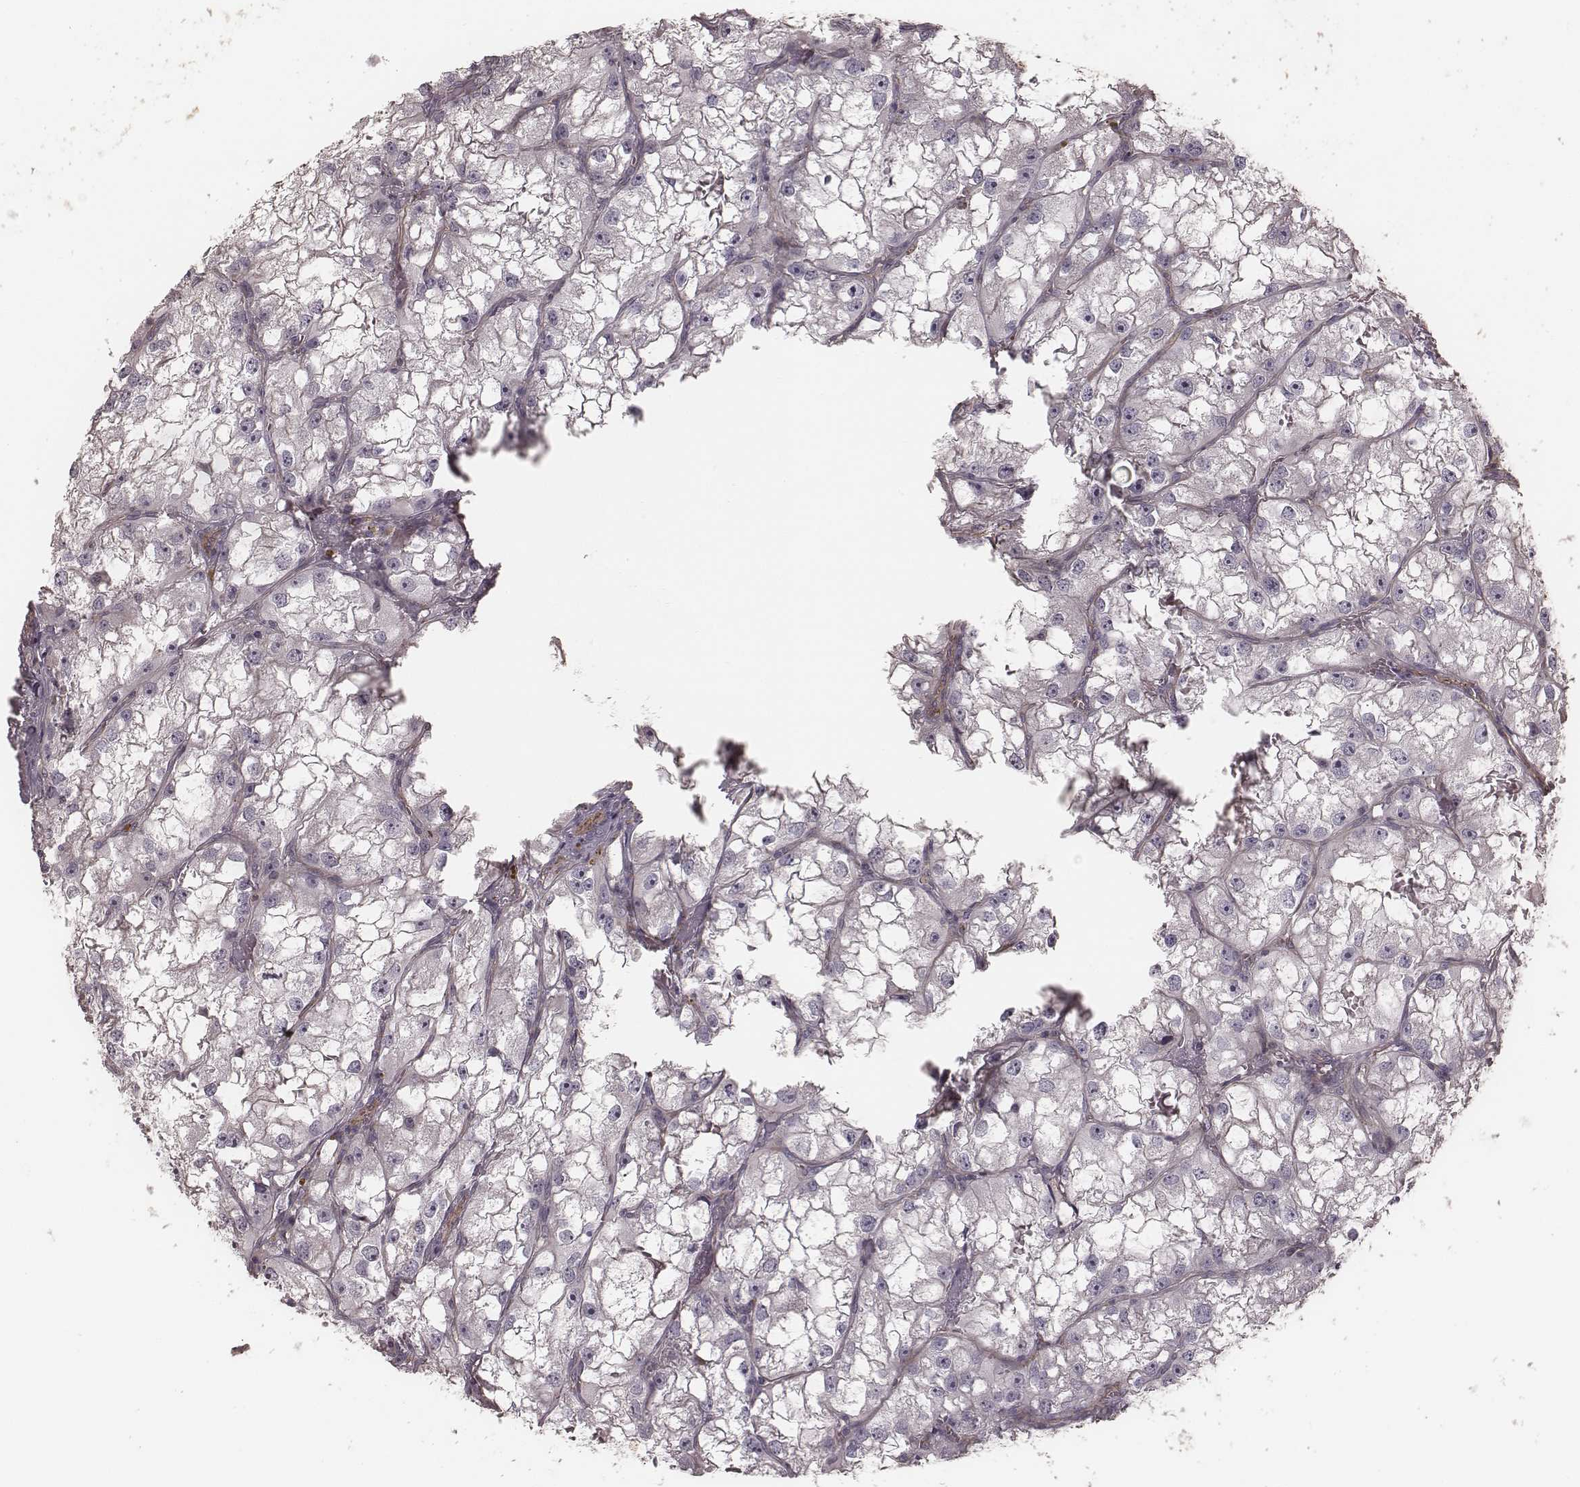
{"staining": {"intensity": "negative", "quantity": "none", "location": "none"}, "tissue": "renal cancer", "cell_type": "Tumor cells", "image_type": "cancer", "snomed": [{"axis": "morphology", "description": "Adenocarcinoma, NOS"}, {"axis": "topography", "description": "Kidney"}], "caption": "Immunohistochemistry (IHC) histopathology image of neoplastic tissue: renal cancer stained with DAB (3,3'-diaminobenzidine) exhibits no significant protein positivity in tumor cells. Nuclei are stained in blue.", "gene": "OTOGL", "patient": {"sex": "male", "age": 59}}